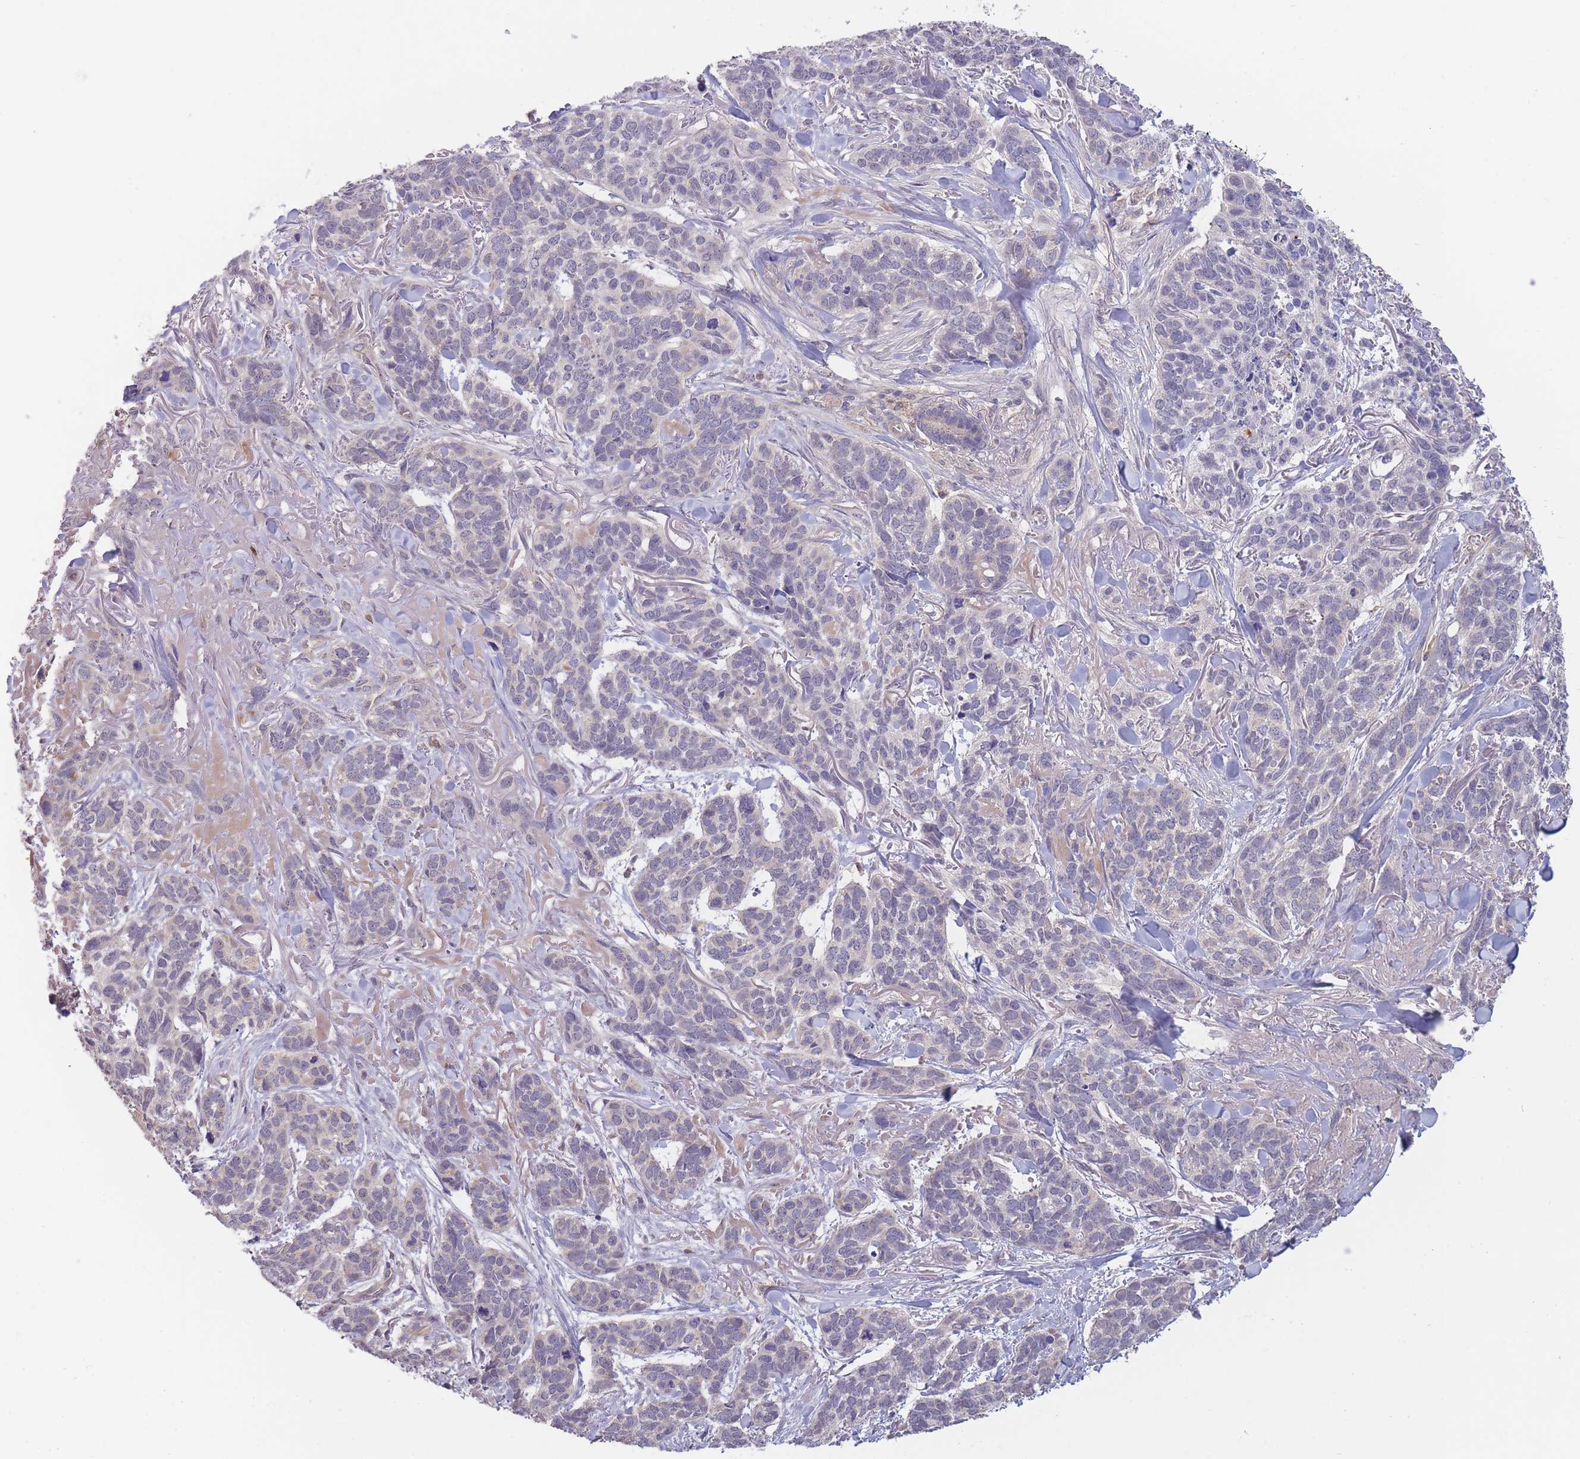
{"staining": {"intensity": "negative", "quantity": "none", "location": "none"}, "tissue": "skin cancer", "cell_type": "Tumor cells", "image_type": "cancer", "snomed": [{"axis": "morphology", "description": "Basal cell carcinoma"}, {"axis": "topography", "description": "Skin"}], "caption": "Immunohistochemistry image of neoplastic tissue: skin cancer stained with DAB (3,3'-diaminobenzidine) shows no significant protein positivity in tumor cells. (DAB immunohistochemistry visualized using brightfield microscopy, high magnification).", "gene": "NDUFAF5", "patient": {"sex": "male", "age": 86}}